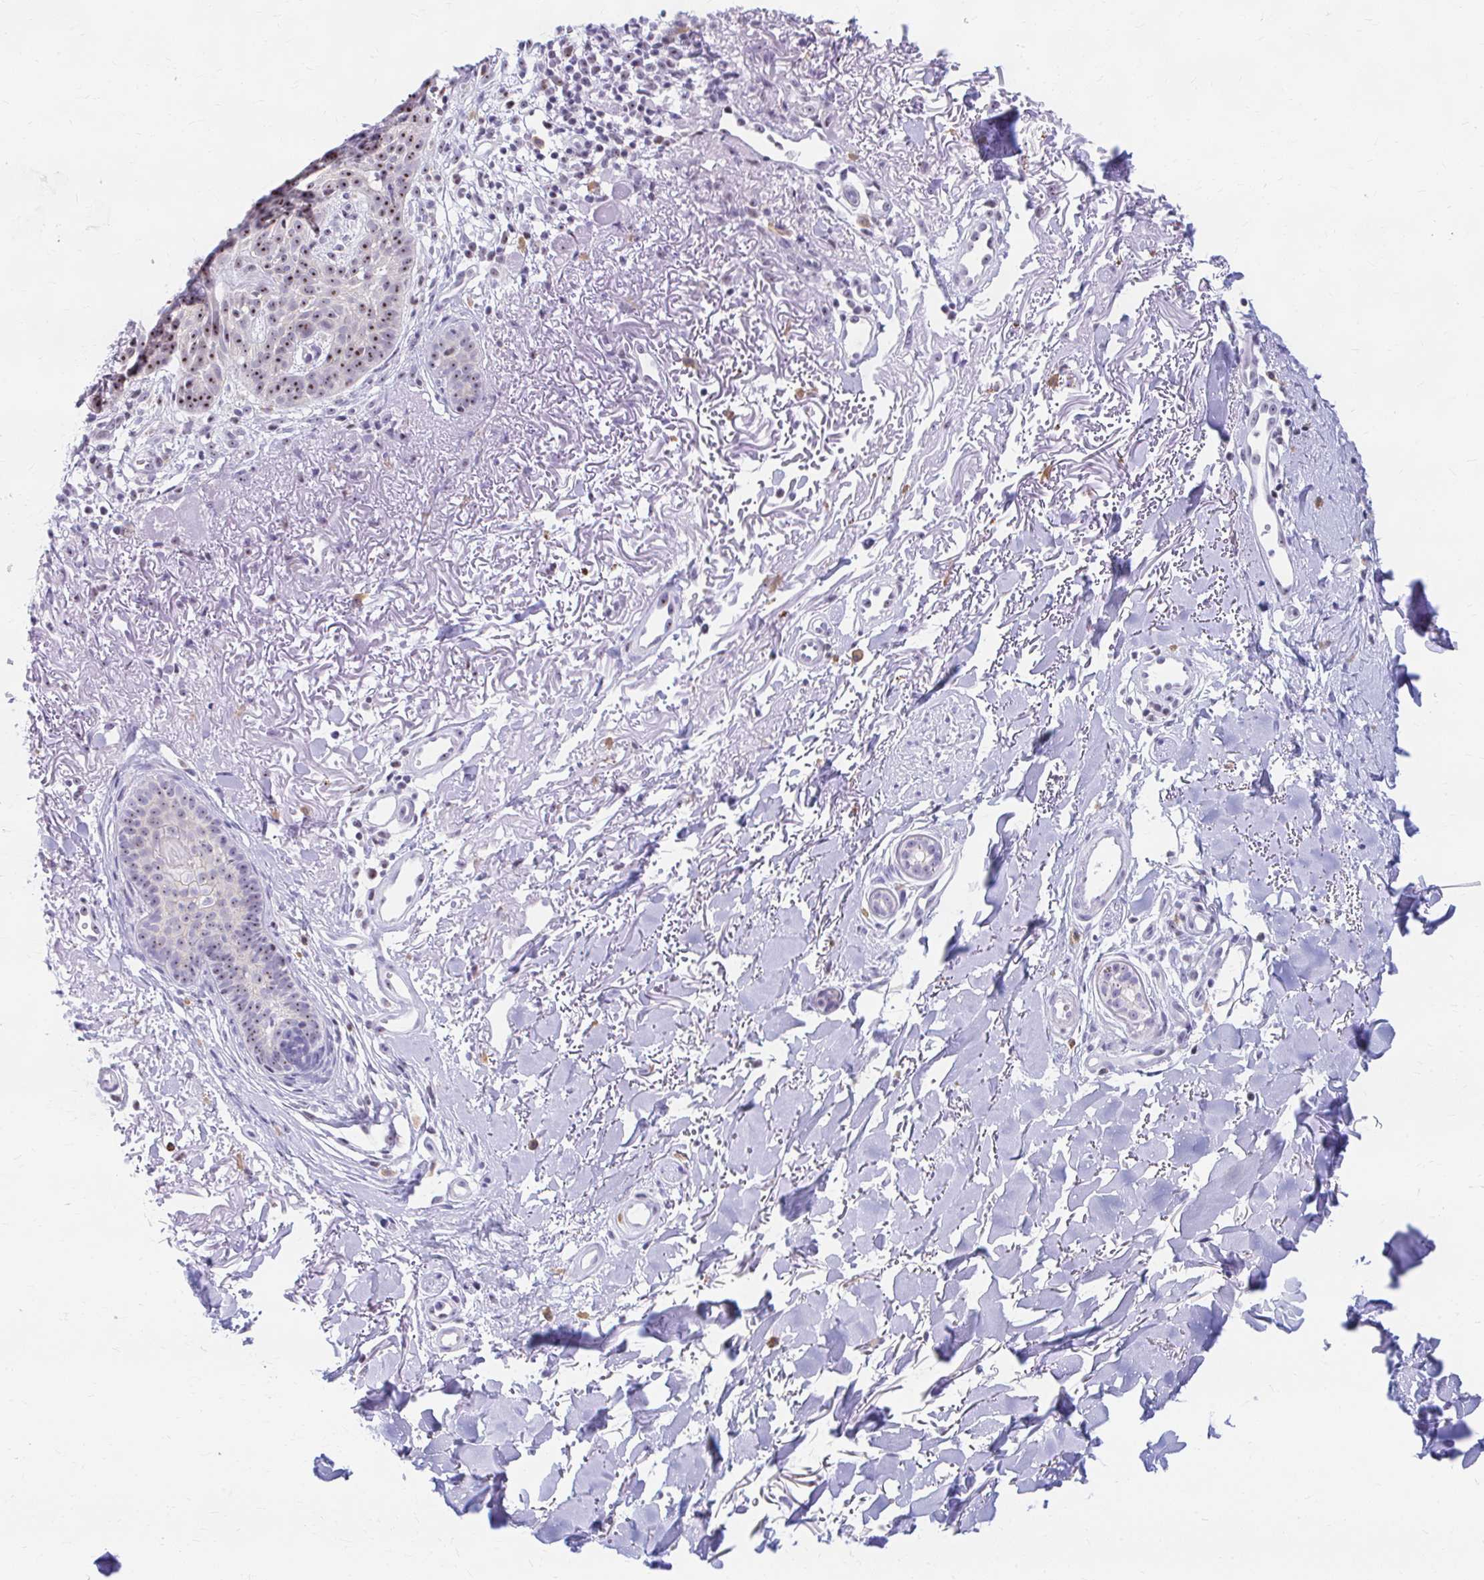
{"staining": {"intensity": "moderate", "quantity": ">75%", "location": "nuclear"}, "tissue": "skin cancer", "cell_type": "Tumor cells", "image_type": "cancer", "snomed": [{"axis": "morphology", "description": "Basal cell carcinoma"}, {"axis": "topography", "description": "Skin"}], "caption": "The histopathology image displays a brown stain indicating the presence of a protein in the nuclear of tumor cells in skin cancer. (Brightfield microscopy of DAB IHC at high magnification).", "gene": "FTSJ3", "patient": {"sex": "female", "age": 82}}